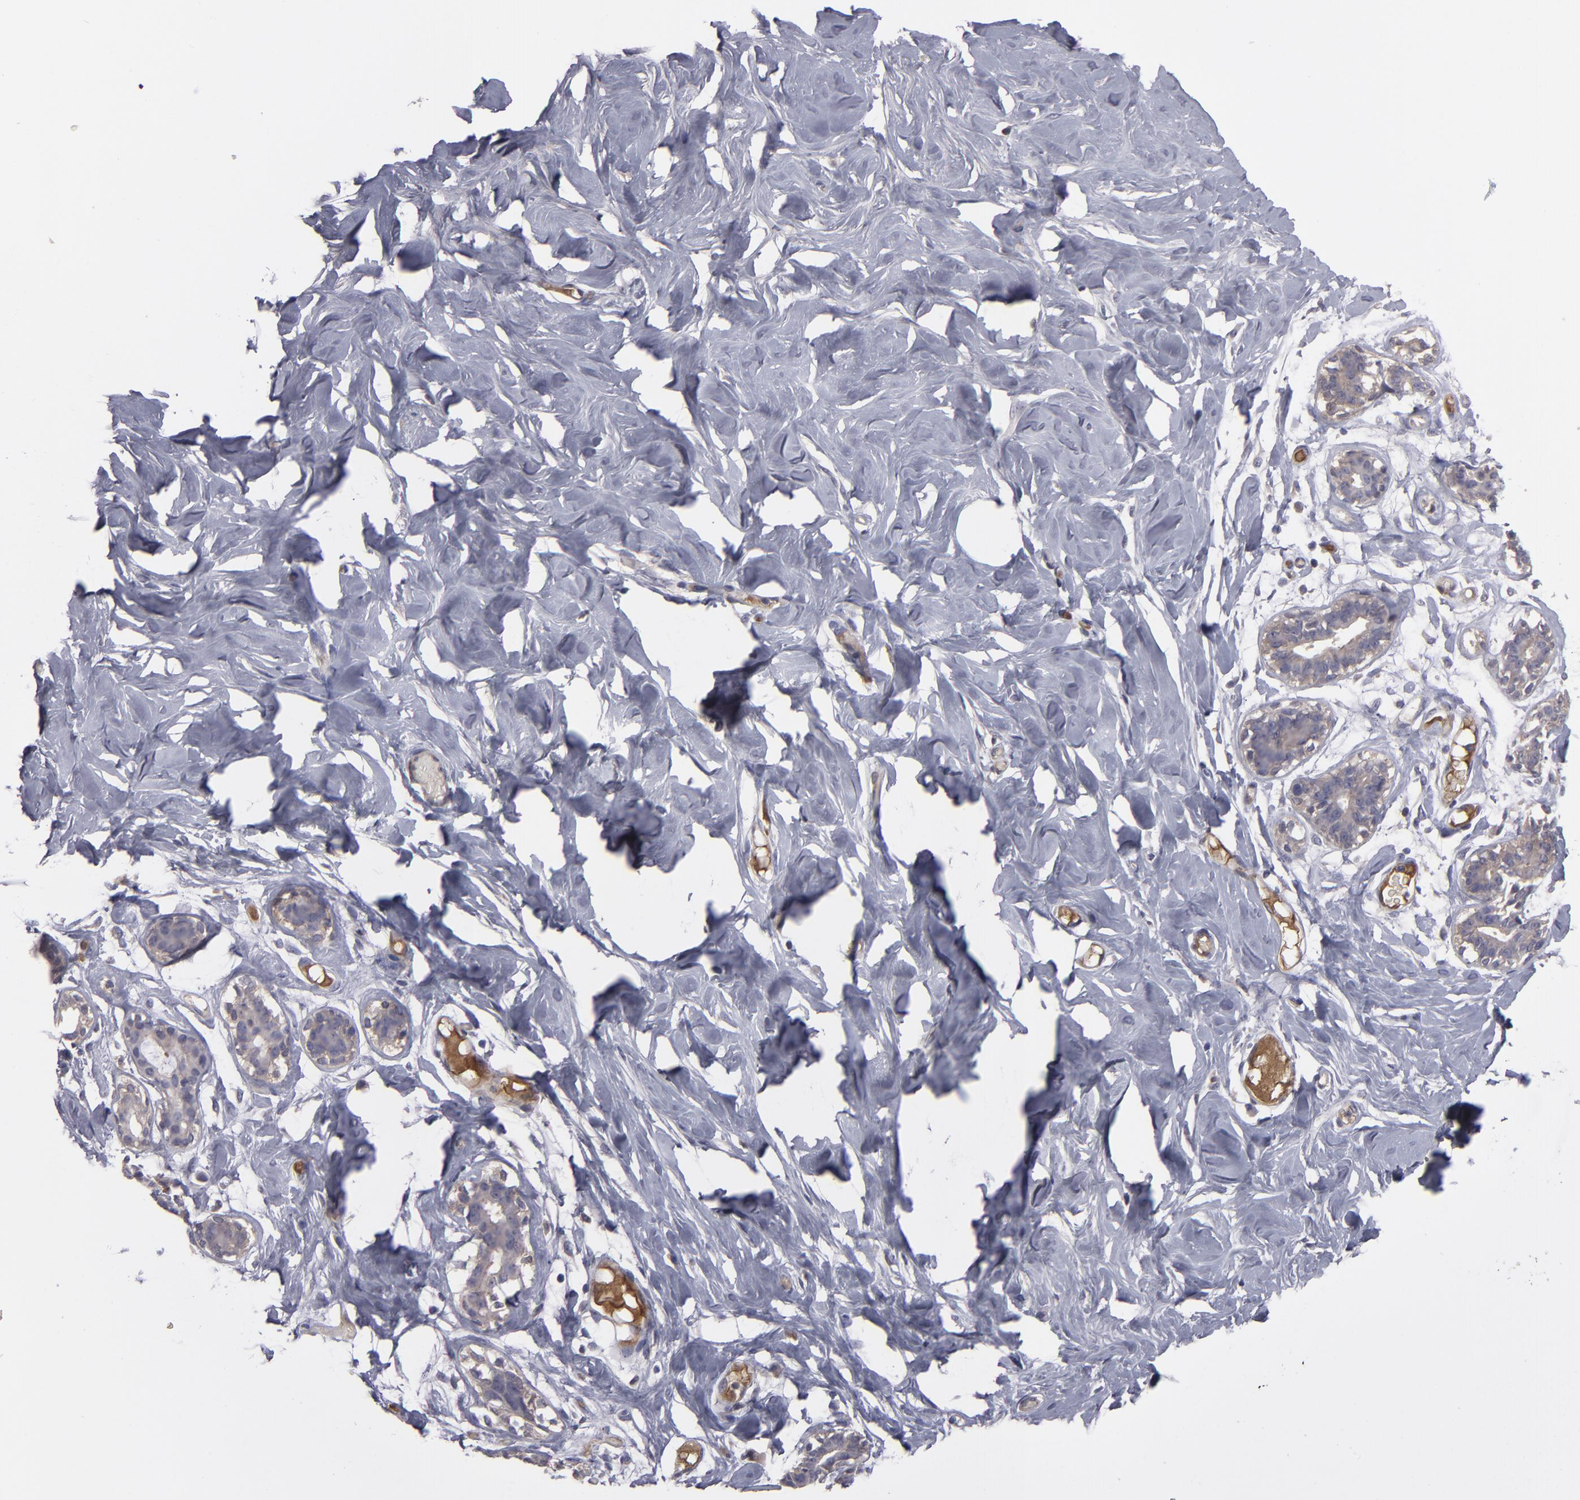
{"staining": {"intensity": "negative", "quantity": "none", "location": "none"}, "tissue": "breast", "cell_type": "Adipocytes", "image_type": "normal", "snomed": [{"axis": "morphology", "description": "Normal tissue, NOS"}, {"axis": "topography", "description": "Breast"}, {"axis": "topography", "description": "Soft tissue"}], "caption": "This is a photomicrograph of IHC staining of normal breast, which shows no staining in adipocytes. (Stains: DAB (3,3'-diaminobenzidine) immunohistochemistry (IHC) with hematoxylin counter stain, Microscopy: brightfield microscopy at high magnification).", "gene": "ITIH4", "patient": {"sex": "female", "age": 25}}